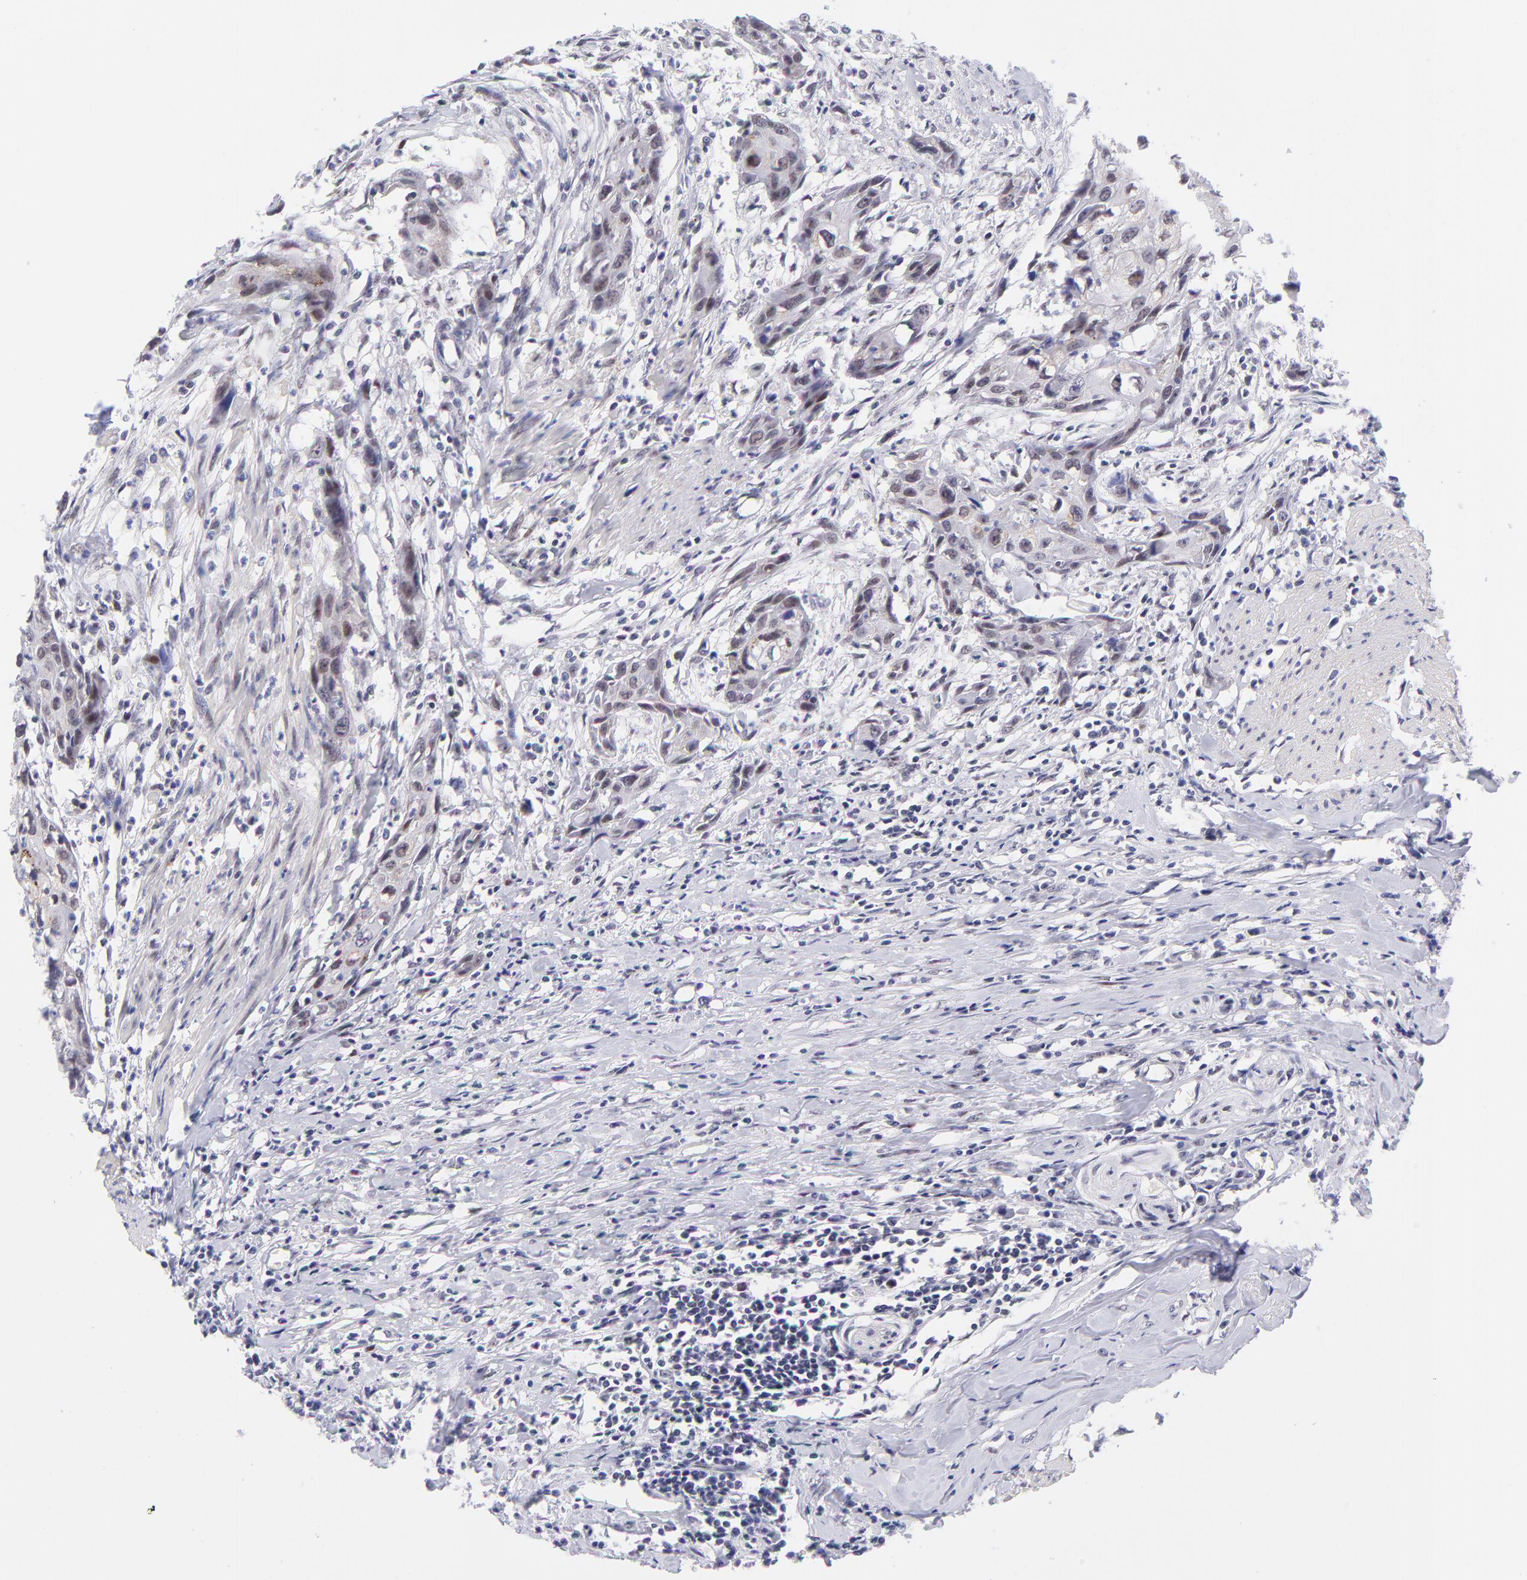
{"staining": {"intensity": "weak", "quantity": "25%-75%", "location": "nuclear"}, "tissue": "urothelial cancer", "cell_type": "Tumor cells", "image_type": "cancer", "snomed": [{"axis": "morphology", "description": "Urothelial carcinoma, High grade"}, {"axis": "topography", "description": "Urinary bladder"}], "caption": "DAB immunohistochemical staining of human high-grade urothelial carcinoma shows weak nuclear protein expression in approximately 25%-75% of tumor cells.", "gene": "SOX6", "patient": {"sex": "male", "age": 54}}